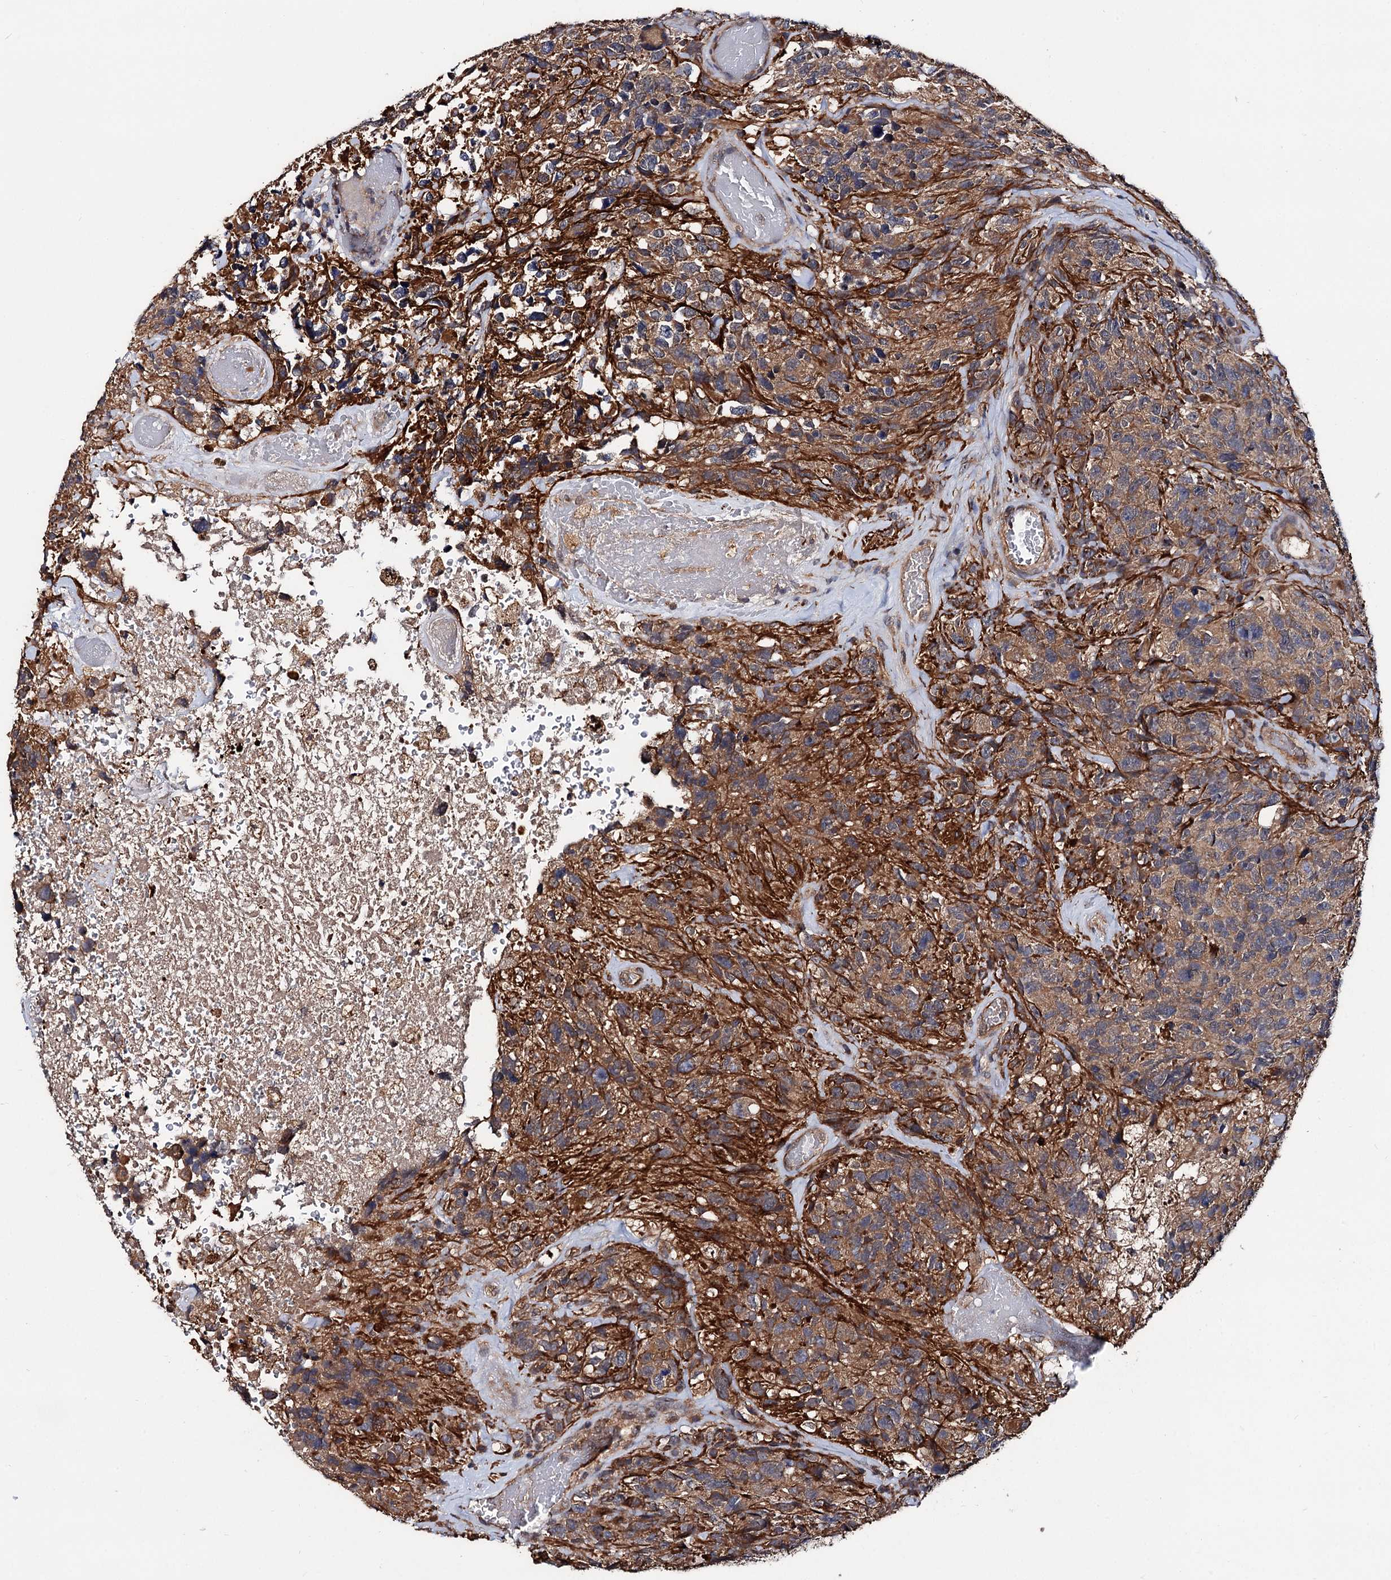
{"staining": {"intensity": "moderate", "quantity": ">75%", "location": "cytoplasmic/membranous"}, "tissue": "glioma", "cell_type": "Tumor cells", "image_type": "cancer", "snomed": [{"axis": "morphology", "description": "Glioma, malignant, High grade"}, {"axis": "topography", "description": "Brain"}], "caption": "DAB (3,3'-diaminobenzidine) immunohistochemical staining of malignant glioma (high-grade) reveals moderate cytoplasmic/membranous protein staining in approximately >75% of tumor cells.", "gene": "TEX9", "patient": {"sex": "male", "age": 69}}